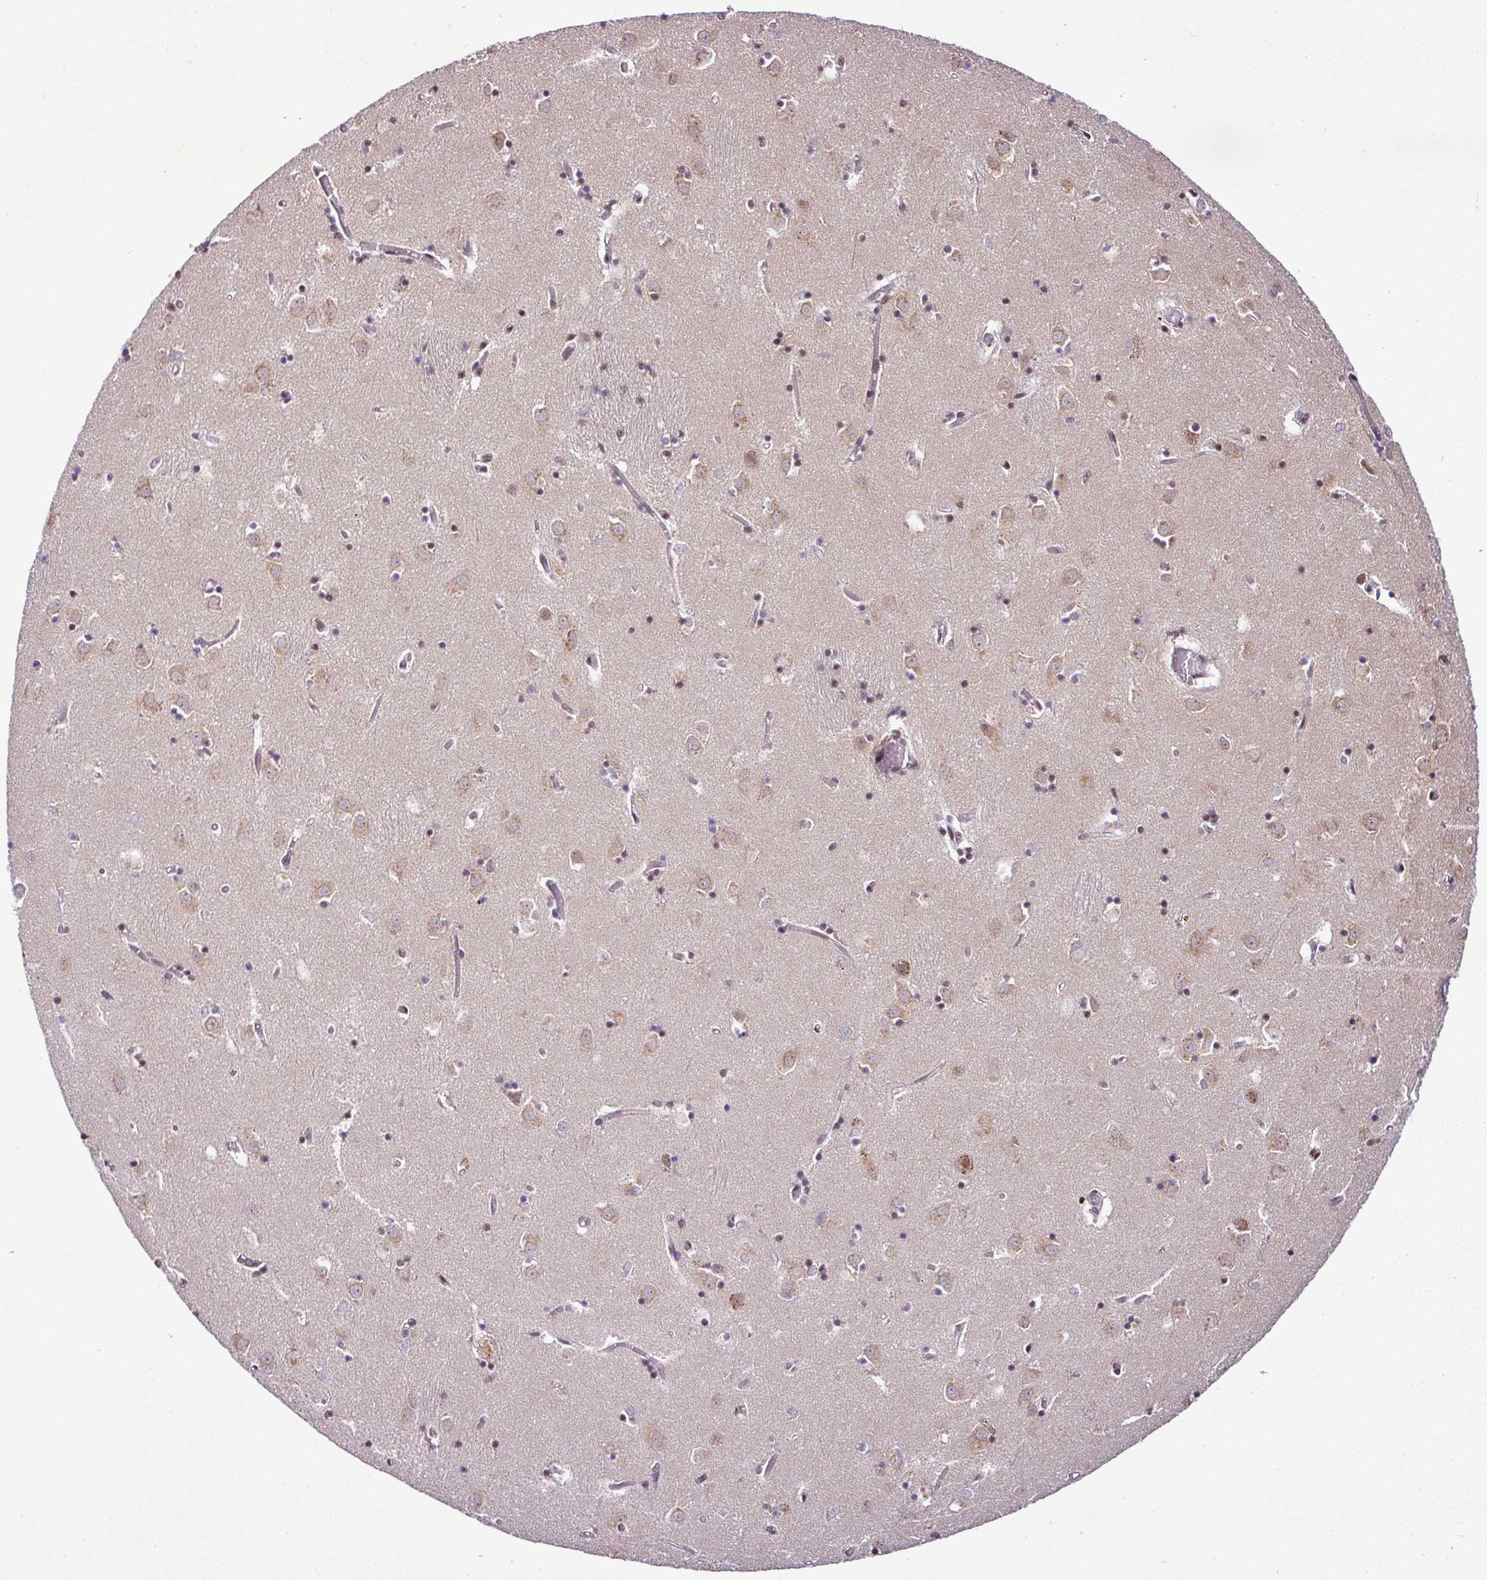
{"staining": {"intensity": "moderate", "quantity": "25%-75%", "location": "nuclear"}, "tissue": "caudate", "cell_type": "Glial cells", "image_type": "normal", "snomed": [{"axis": "morphology", "description": "Normal tissue, NOS"}, {"axis": "topography", "description": "Lateral ventricle wall"}], "caption": "Immunohistochemical staining of benign caudate shows medium levels of moderate nuclear expression in about 25%-75% of glial cells.", "gene": "PGAP4", "patient": {"sex": "male", "age": 70}}